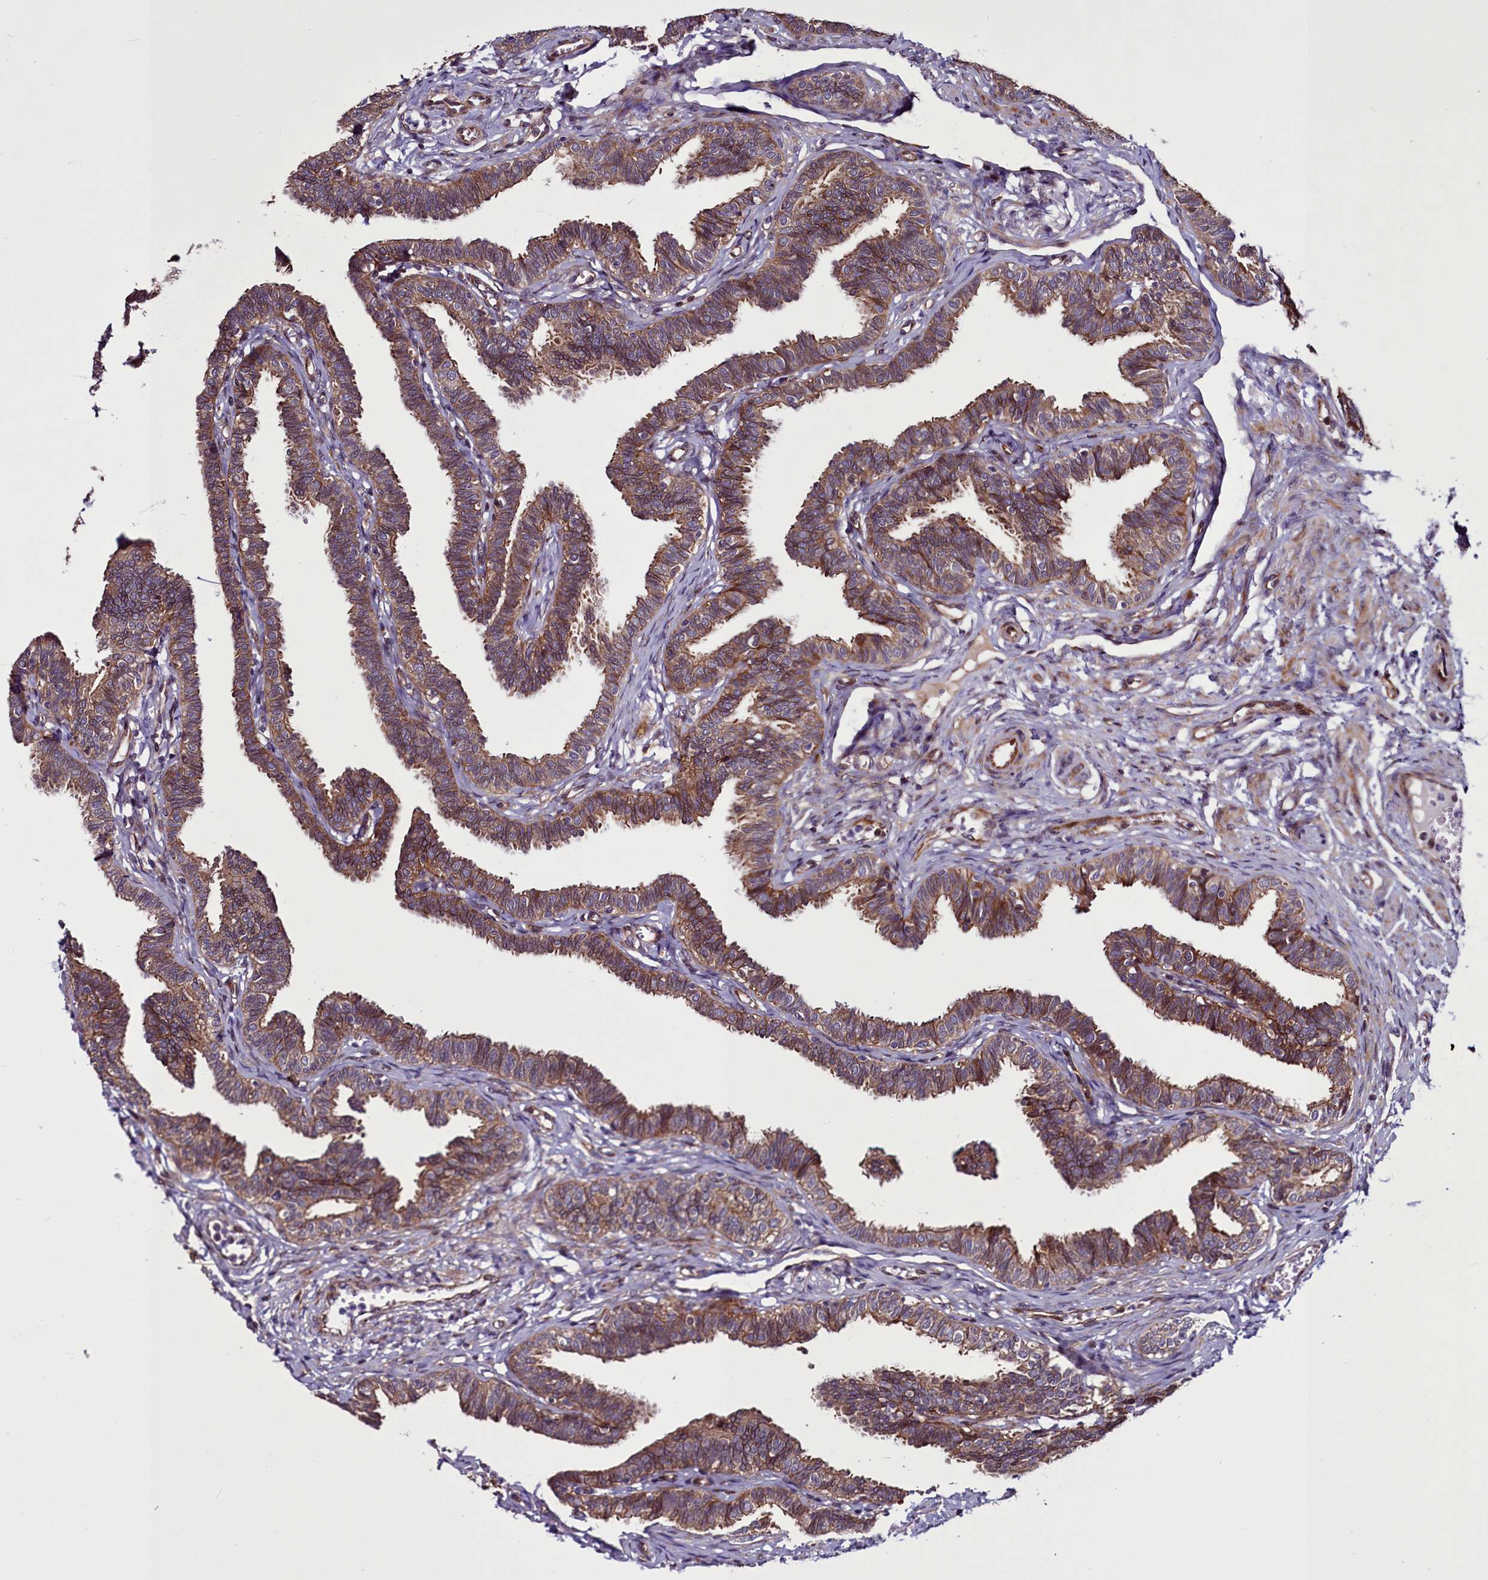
{"staining": {"intensity": "strong", "quantity": ">75%", "location": "cytoplasmic/membranous"}, "tissue": "fallopian tube", "cell_type": "Glandular cells", "image_type": "normal", "snomed": [{"axis": "morphology", "description": "Normal tissue, NOS"}, {"axis": "topography", "description": "Fallopian tube"}, {"axis": "topography", "description": "Ovary"}], "caption": "Immunohistochemistry (IHC) histopathology image of benign fallopian tube: fallopian tube stained using immunohistochemistry exhibits high levels of strong protein expression localized specifically in the cytoplasmic/membranous of glandular cells, appearing as a cytoplasmic/membranous brown color.", "gene": "MCRIP1", "patient": {"sex": "female", "age": 23}}